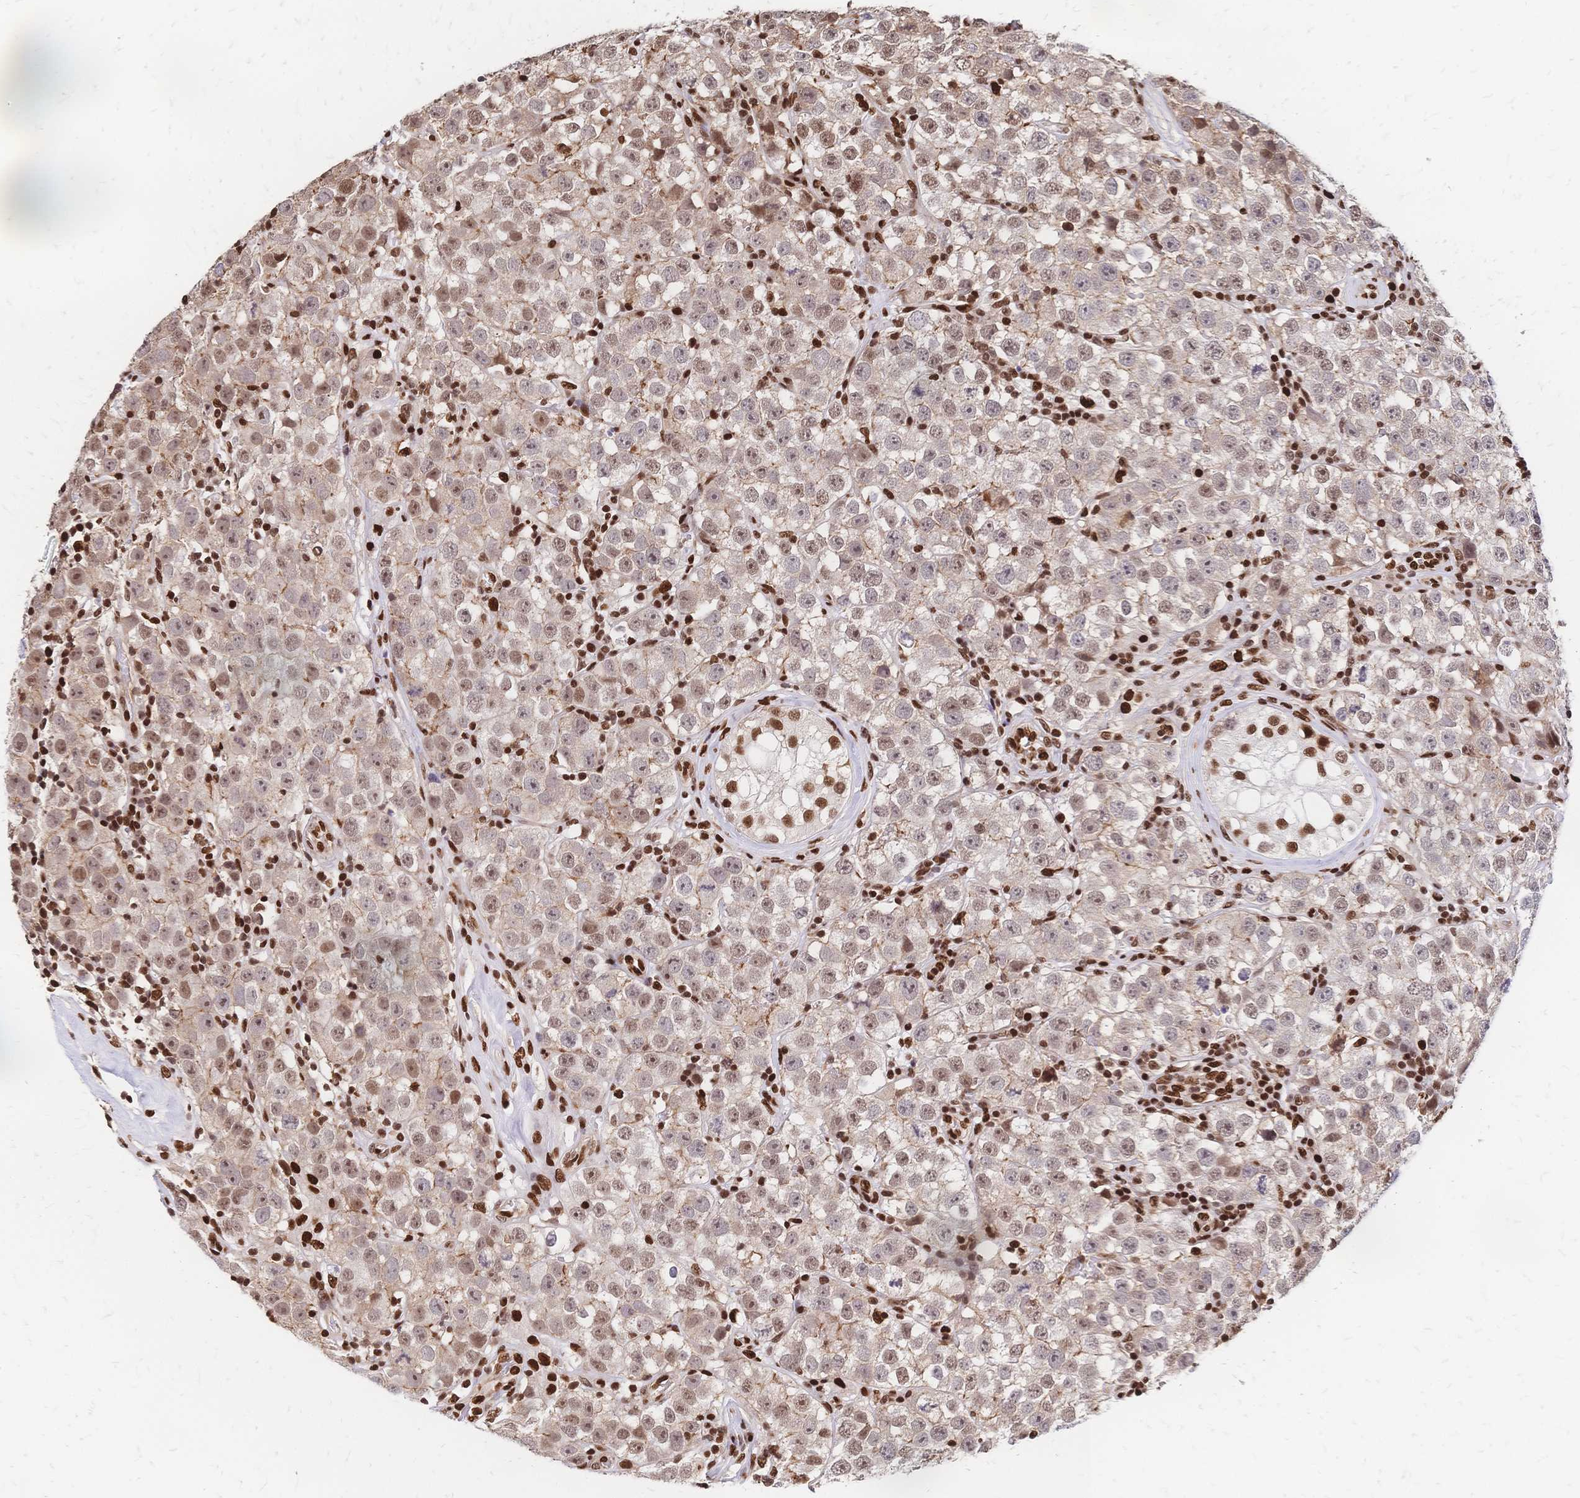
{"staining": {"intensity": "weak", "quantity": "25%-75%", "location": "nuclear"}, "tissue": "testis cancer", "cell_type": "Tumor cells", "image_type": "cancer", "snomed": [{"axis": "morphology", "description": "Seminoma, NOS"}, {"axis": "topography", "description": "Testis"}], "caption": "This is a micrograph of immunohistochemistry (IHC) staining of testis seminoma, which shows weak expression in the nuclear of tumor cells.", "gene": "HDGF", "patient": {"sex": "male", "age": 34}}